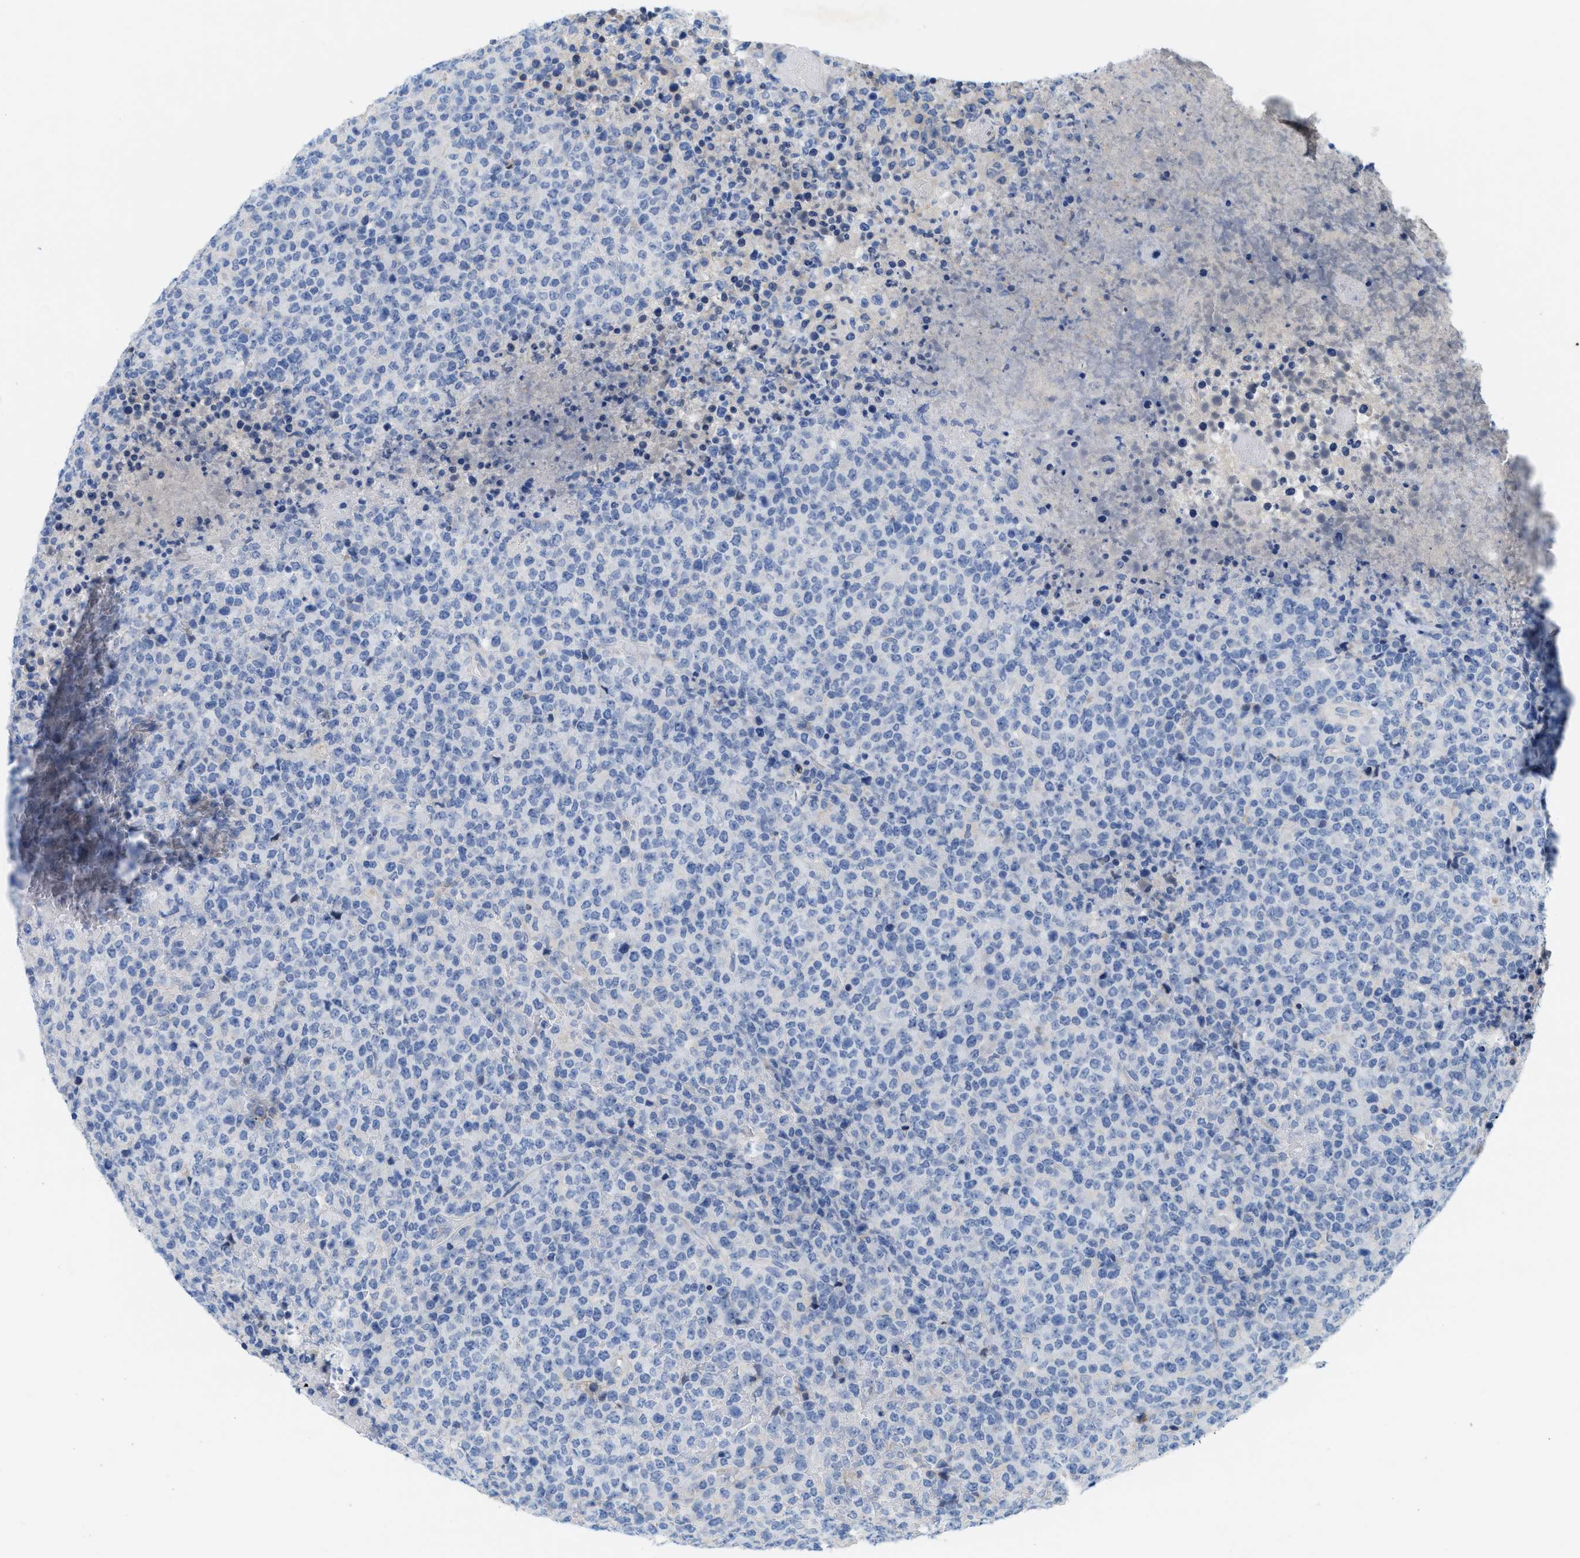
{"staining": {"intensity": "negative", "quantity": "none", "location": "none"}, "tissue": "lymphoma", "cell_type": "Tumor cells", "image_type": "cancer", "snomed": [{"axis": "morphology", "description": "Malignant lymphoma, non-Hodgkin's type, High grade"}, {"axis": "topography", "description": "Lymph node"}], "caption": "Tumor cells are negative for brown protein staining in high-grade malignant lymphoma, non-Hodgkin's type. (Stains: DAB IHC with hematoxylin counter stain, Microscopy: brightfield microscopy at high magnification).", "gene": "CPA2", "patient": {"sex": "male", "age": 13}}